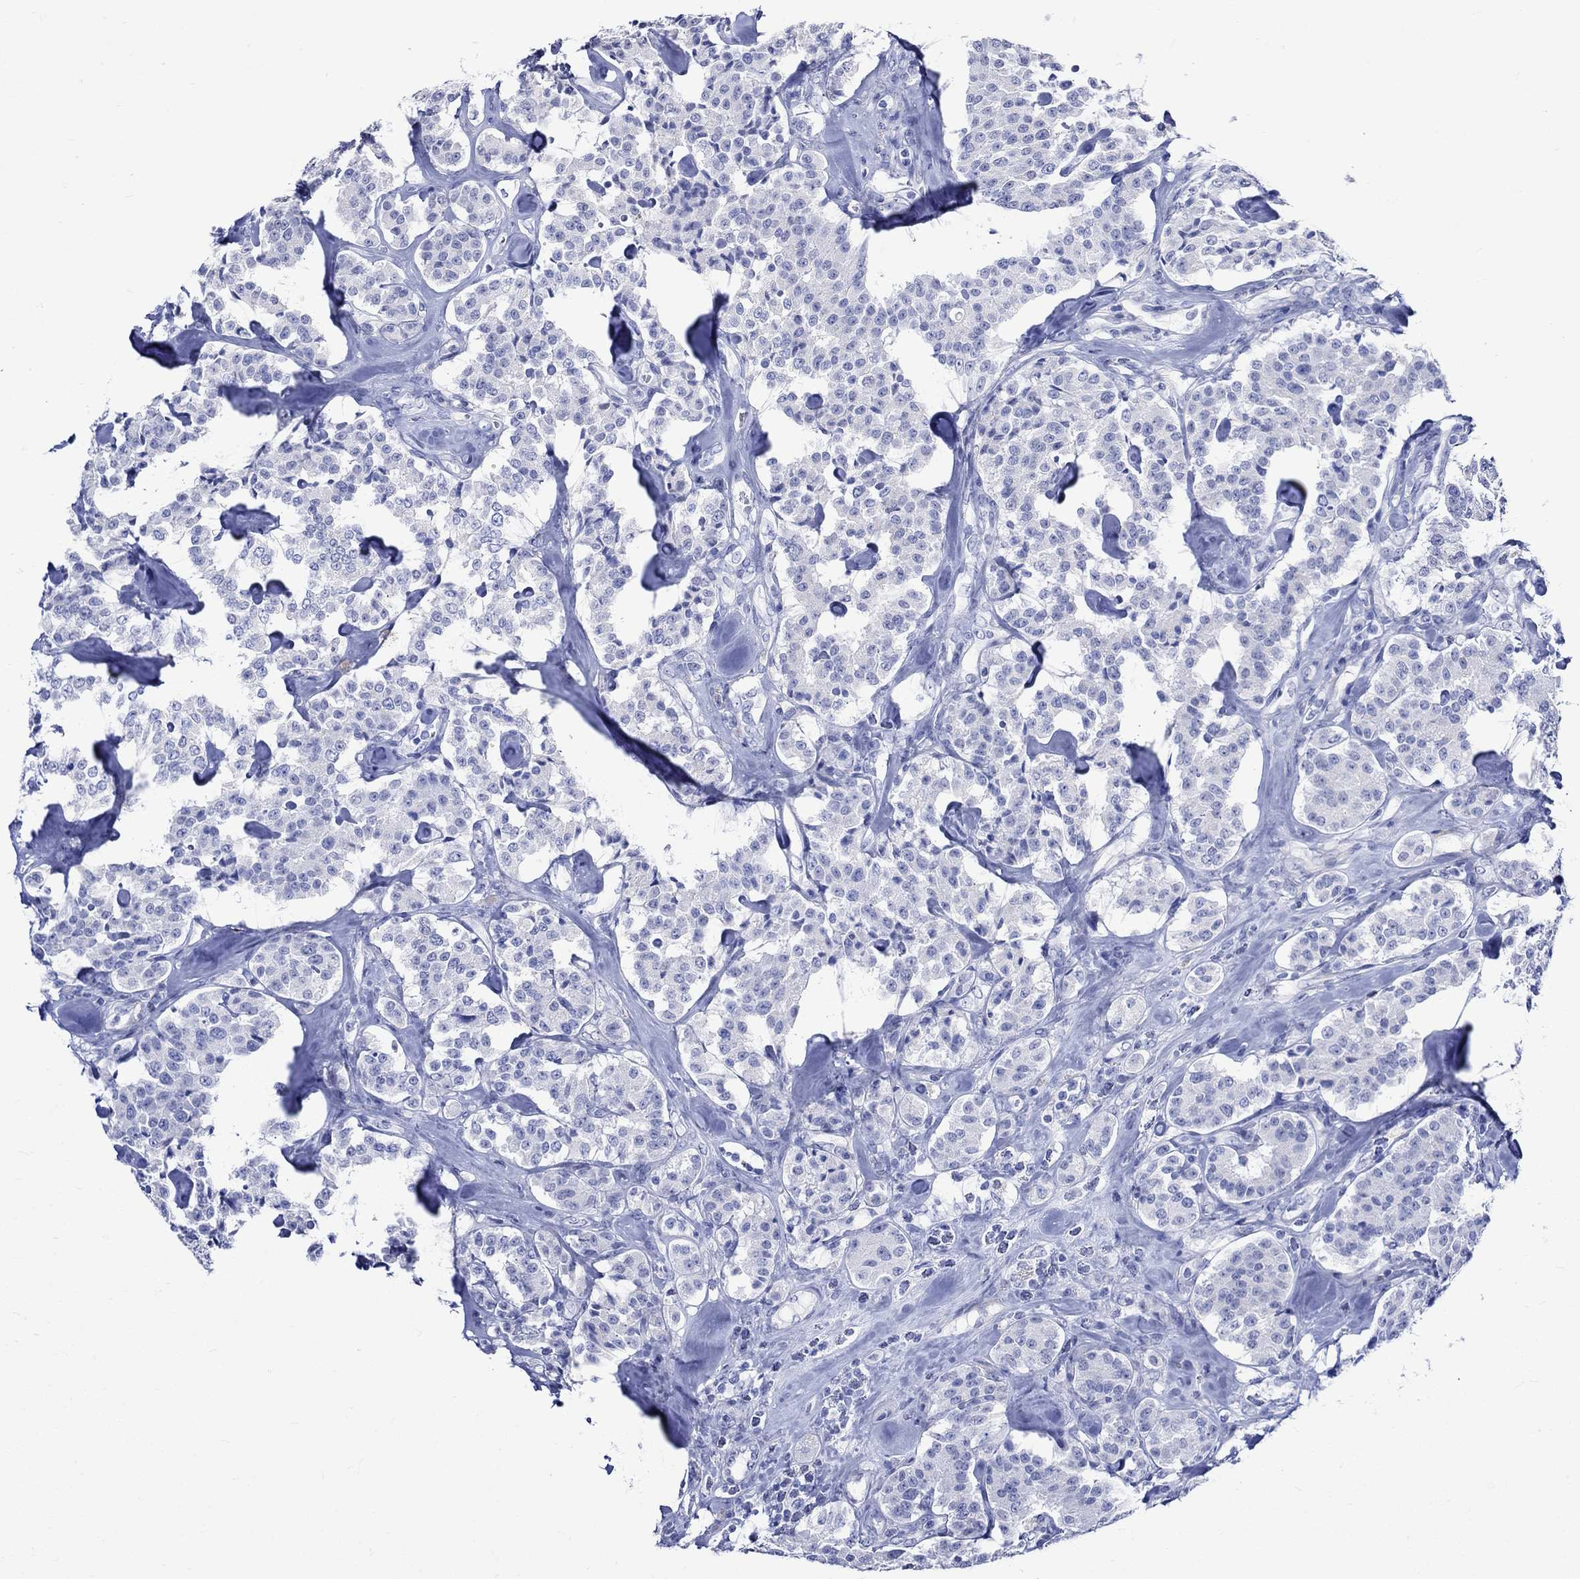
{"staining": {"intensity": "negative", "quantity": "none", "location": "none"}, "tissue": "carcinoid", "cell_type": "Tumor cells", "image_type": "cancer", "snomed": [{"axis": "morphology", "description": "Carcinoid, malignant, NOS"}, {"axis": "topography", "description": "Pancreas"}], "caption": "This is an immunohistochemistry photomicrograph of human carcinoid. There is no expression in tumor cells.", "gene": "CRYAB", "patient": {"sex": "male", "age": 41}}